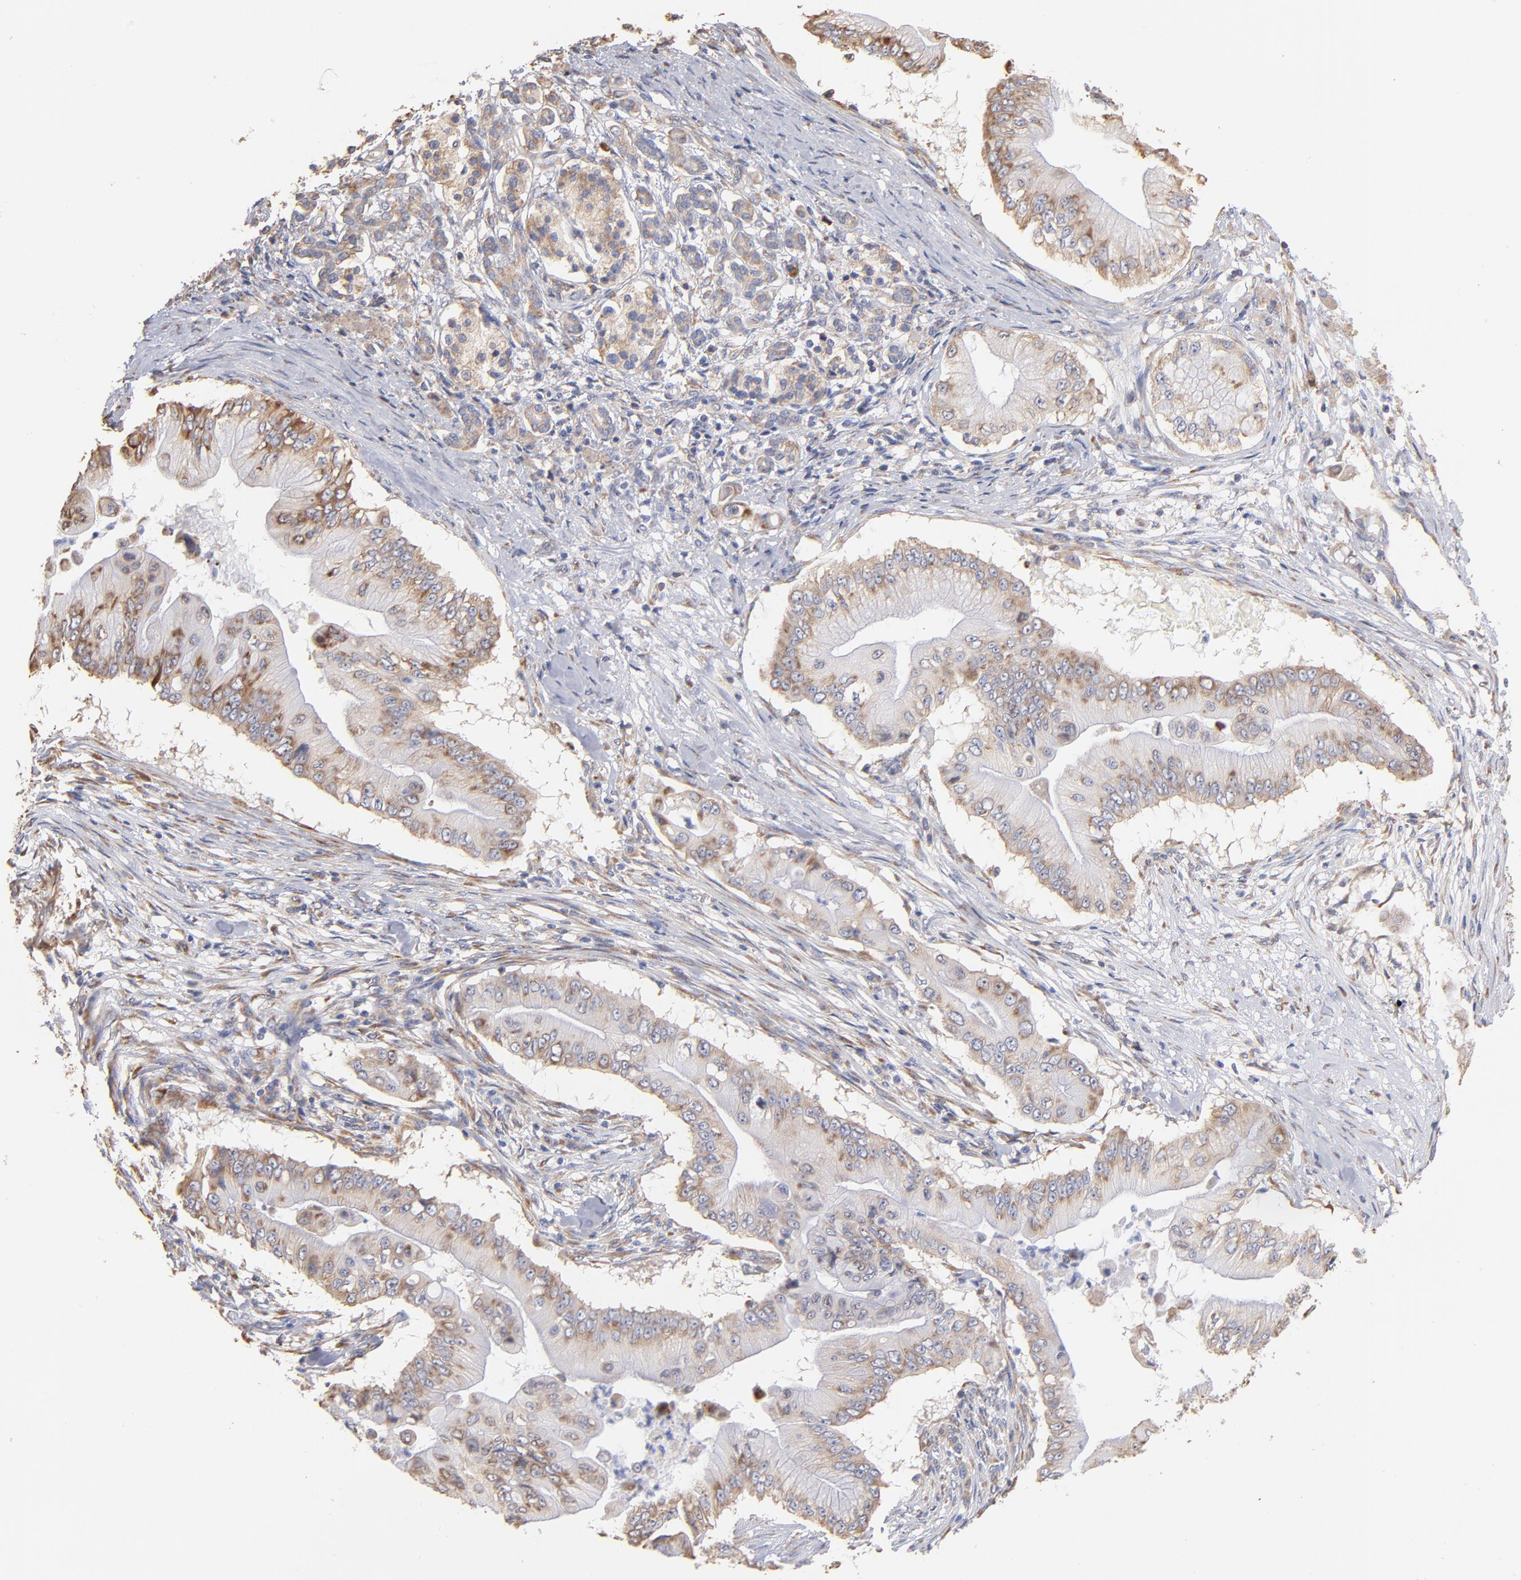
{"staining": {"intensity": "weak", "quantity": "<25%", "location": "cytoplasmic/membranous"}, "tissue": "pancreatic cancer", "cell_type": "Tumor cells", "image_type": "cancer", "snomed": [{"axis": "morphology", "description": "Adenocarcinoma, NOS"}, {"axis": "topography", "description": "Pancreas"}], "caption": "A photomicrograph of human pancreatic cancer (adenocarcinoma) is negative for staining in tumor cells. (Brightfield microscopy of DAB immunohistochemistry (IHC) at high magnification).", "gene": "RPL9", "patient": {"sex": "male", "age": 62}}